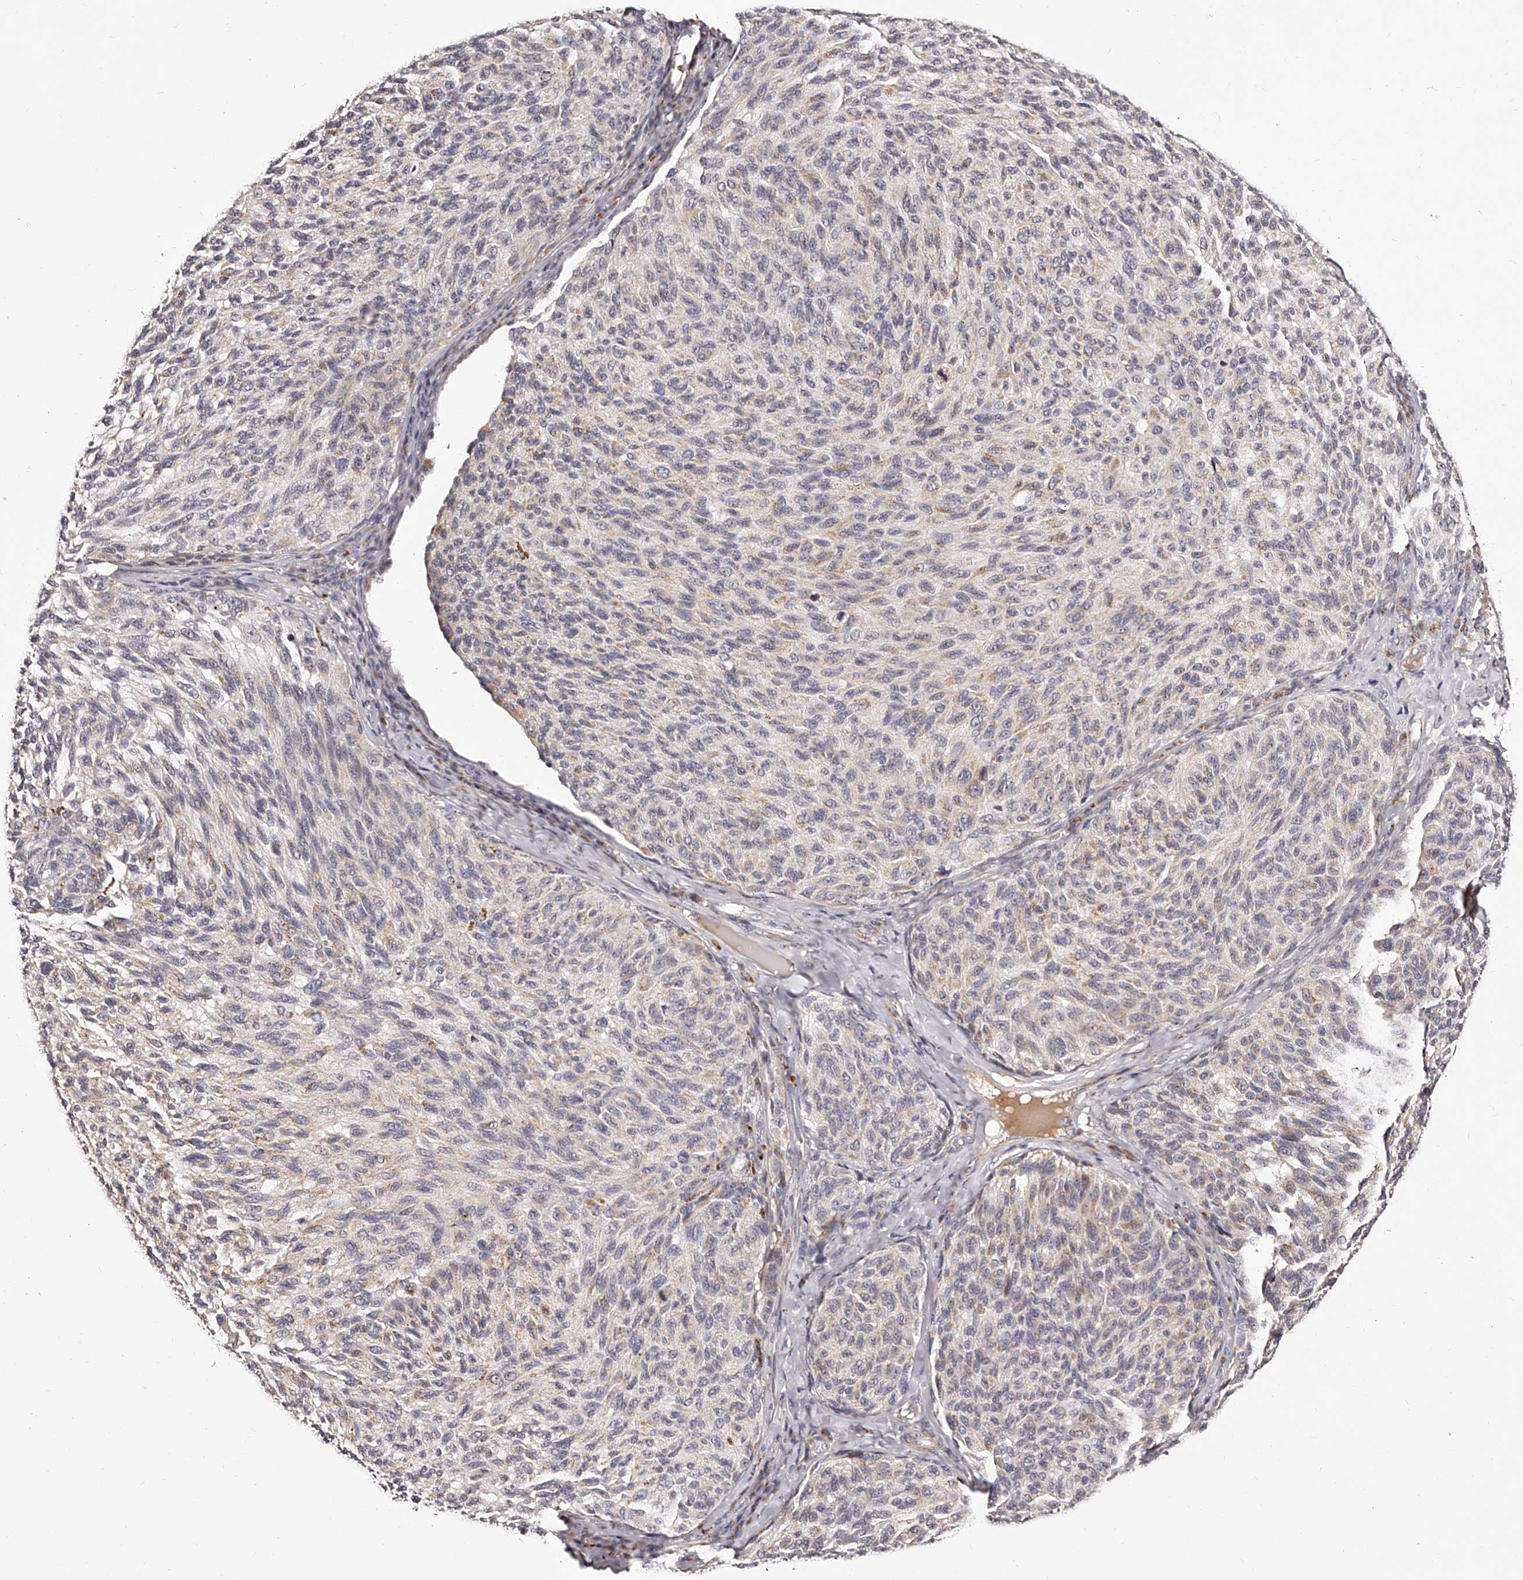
{"staining": {"intensity": "negative", "quantity": "none", "location": "none"}, "tissue": "melanoma", "cell_type": "Tumor cells", "image_type": "cancer", "snomed": [{"axis": "morphology", "description": "Malignant melanoma, NOS"}, {"axis": "topography", "description": "Skin"}], "caption": "Tumor cells are negative for protein expression in human malignant melanoma.", "gene": "ZNF502", "patient": {"sex": "female", "age": 73}}